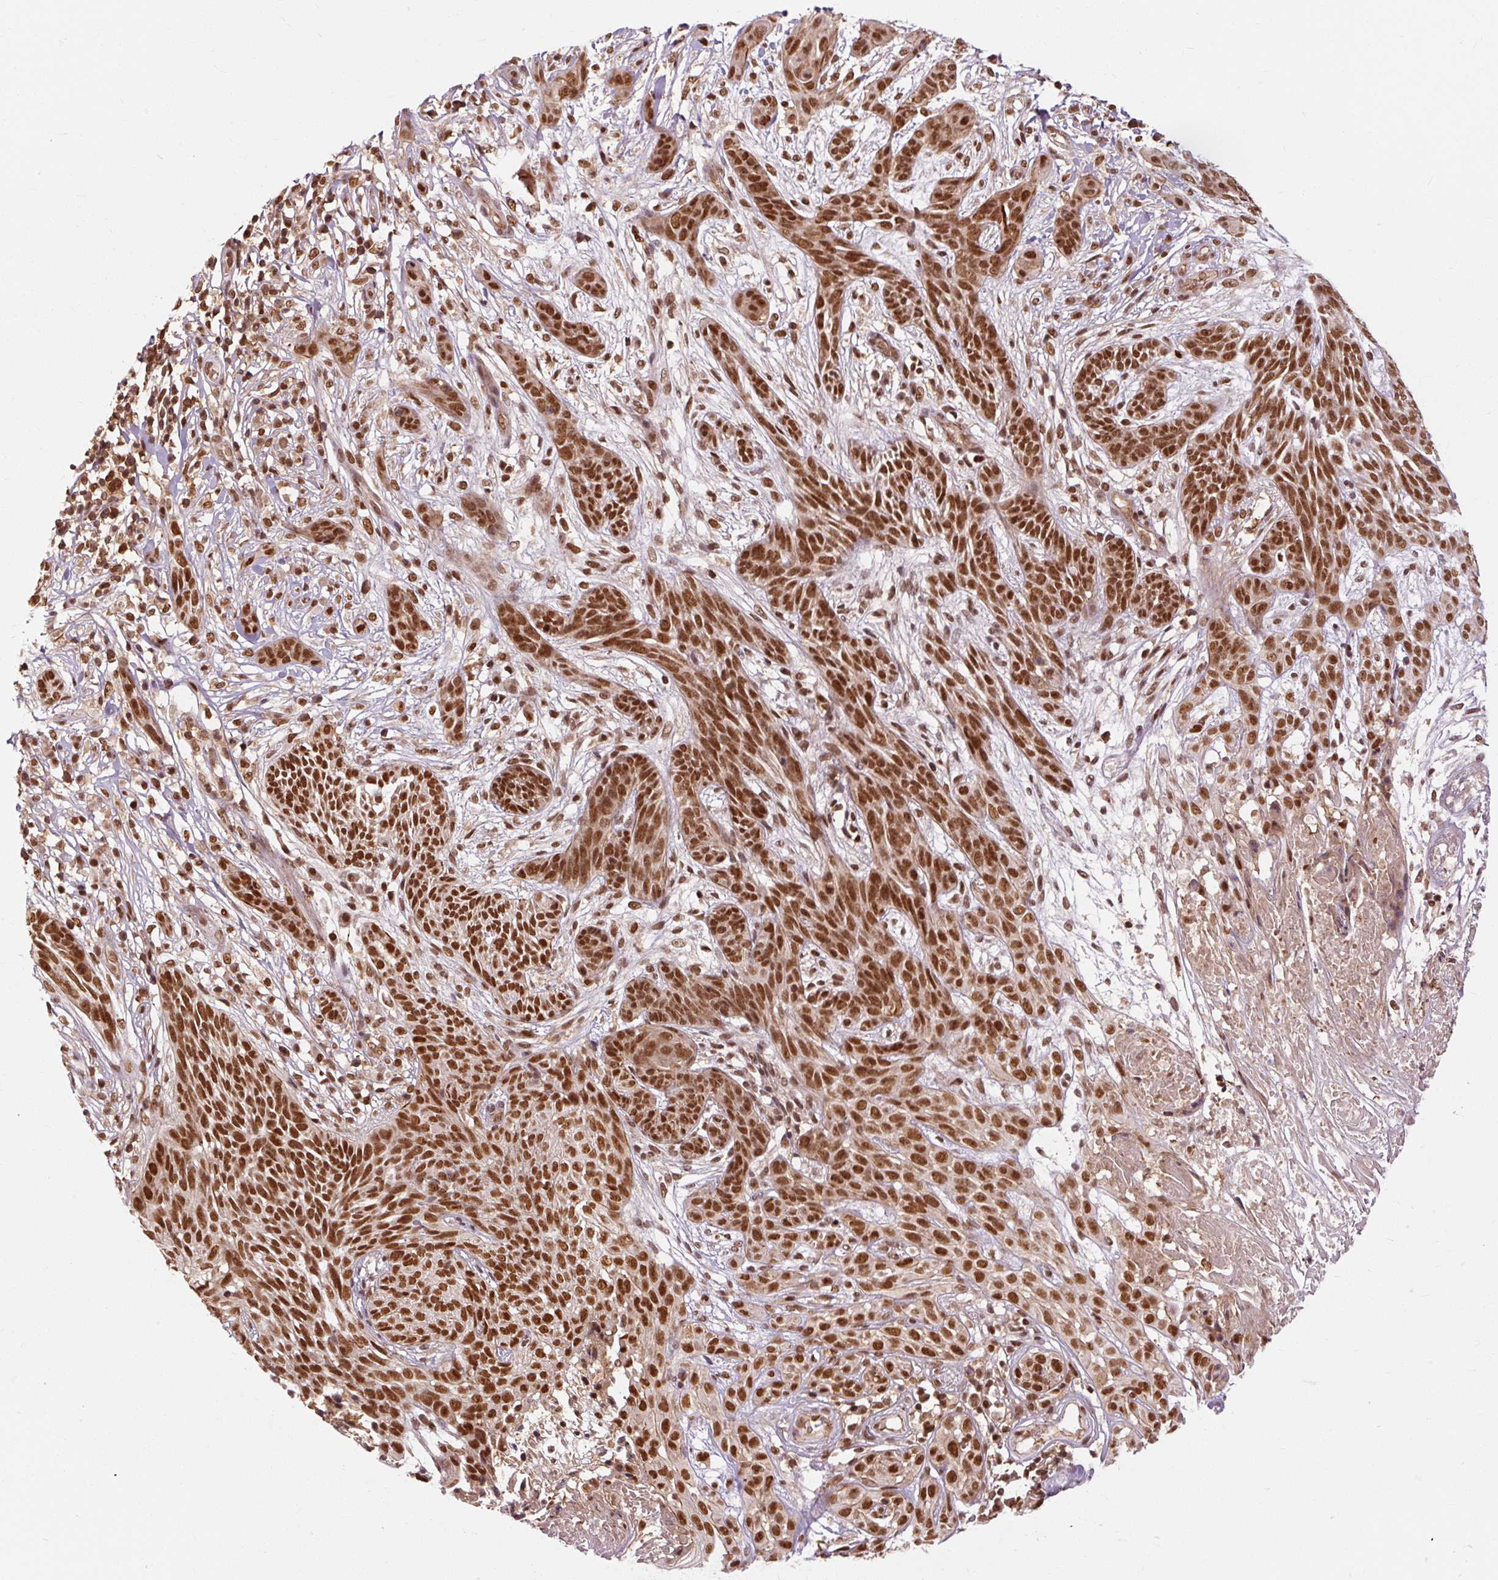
{"staining": {"intensity": "strong", "quantity": ">75%", "location": "nuclear"}, "tissue": "skin cancer", "cell_type": "Tumor cells", "image_type": "cancer", "snomed": [{"axis": "morphology", "description": "Basal cell carcinoma"}, {"axis": "topography", "description": "Skin"}, {"axis": "topography", "description": "Skin, foot"}], "caption": "Strong nuclear staining is seen in about >75% of tumor cells in skin cancer.", "gene": "CSTF1", "patient": {"sex": "female", "age": 86}}